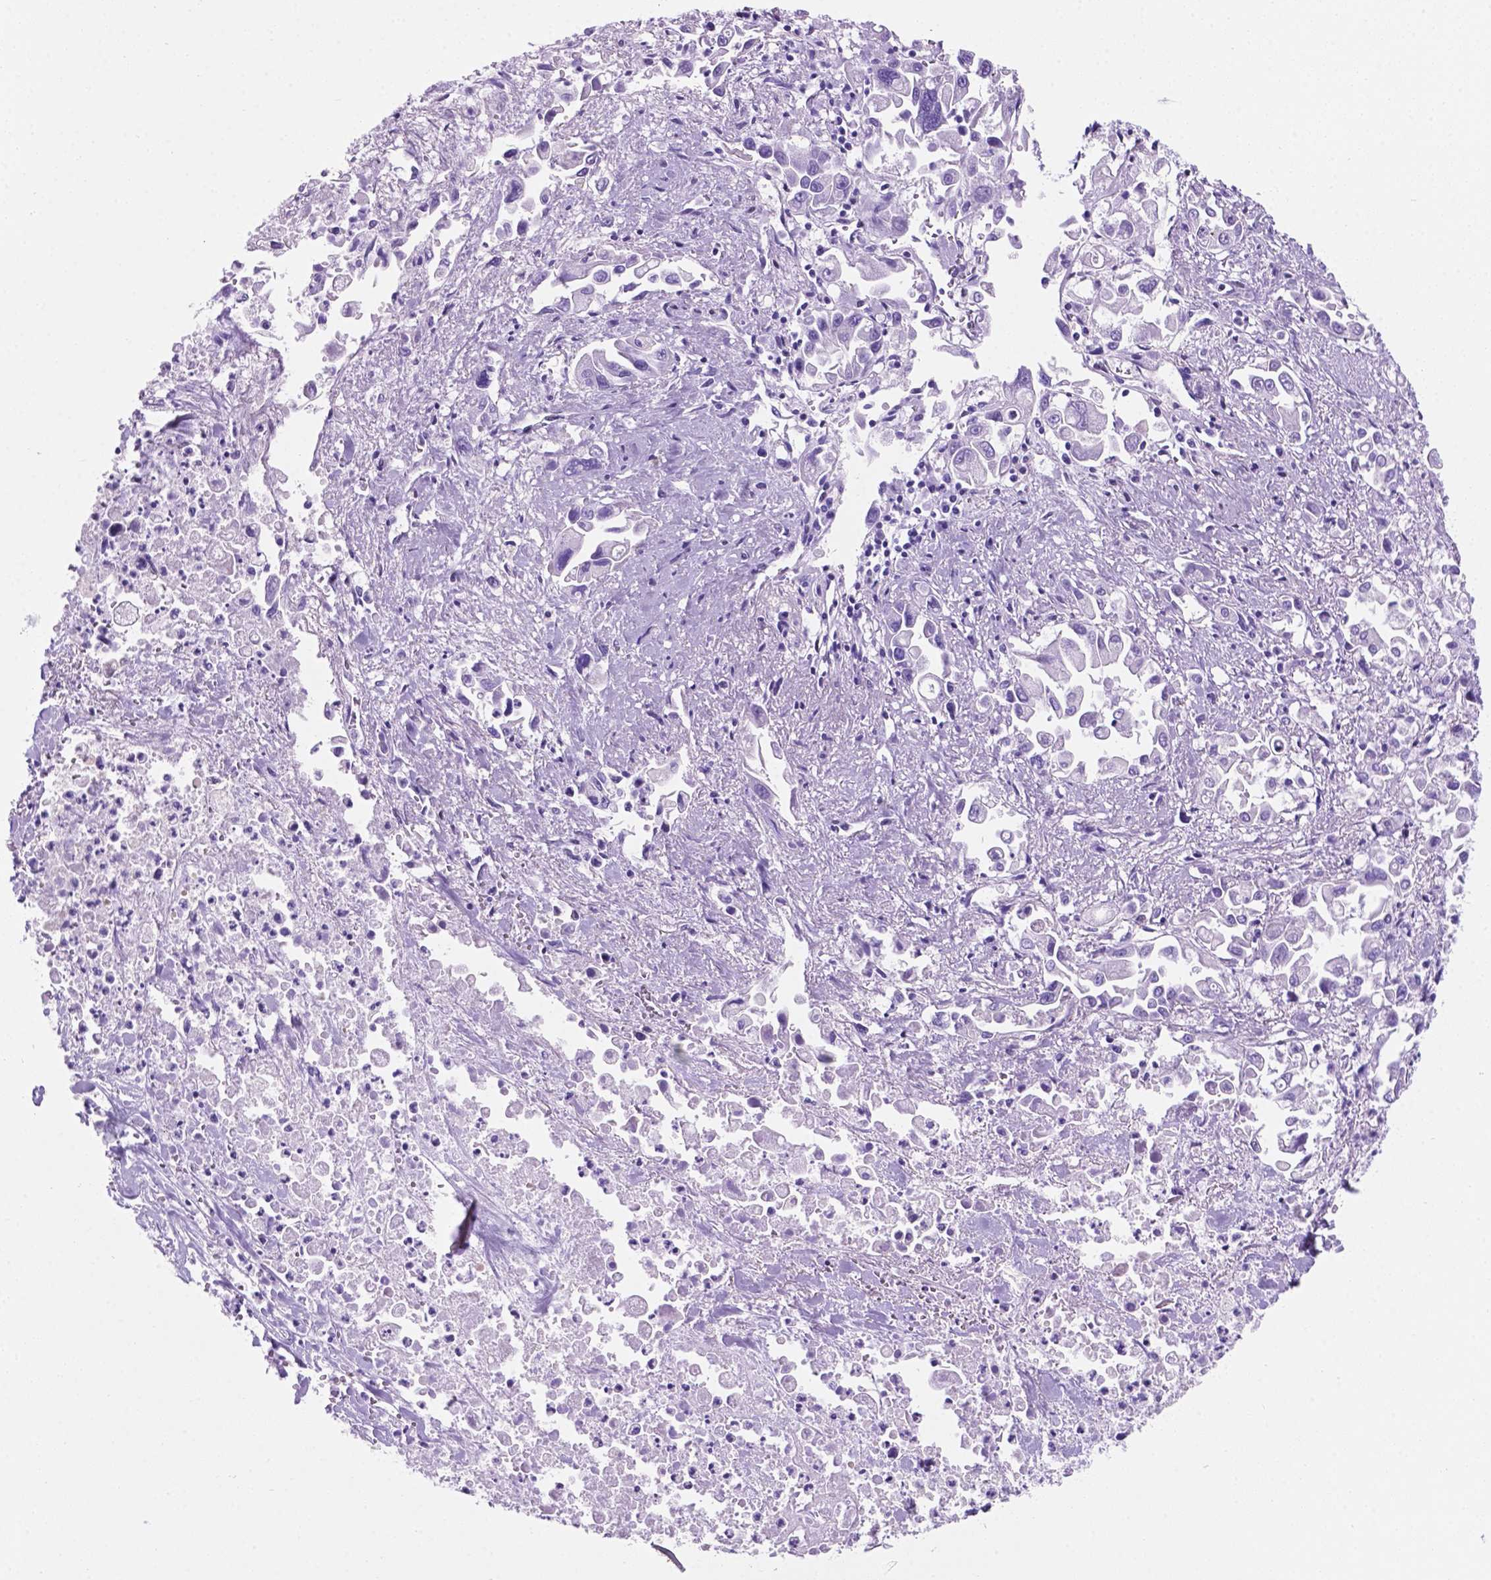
{"staining": {"intensity": "negative", "quantity": "none", "location": "none"}, "tissue": "pancreatic cancer", "cell_type": "Tumor cells", "image_type": "cancer", "snomed": [{"axis": "morphology", "description": "Adenocarcinoma, NOS"}, {"axis": "topography", "description": "Pancreas"}], "caption": "Protein analysis of adenocarcinoma (pancreatic) shows no significant positivity in tumor cells. (DAB (3,3'-diaminobenzidine) IHC with hematoxylin counter stain).", "gene": "TMEM210", "patient": {"sex": "female", "age": 83}}